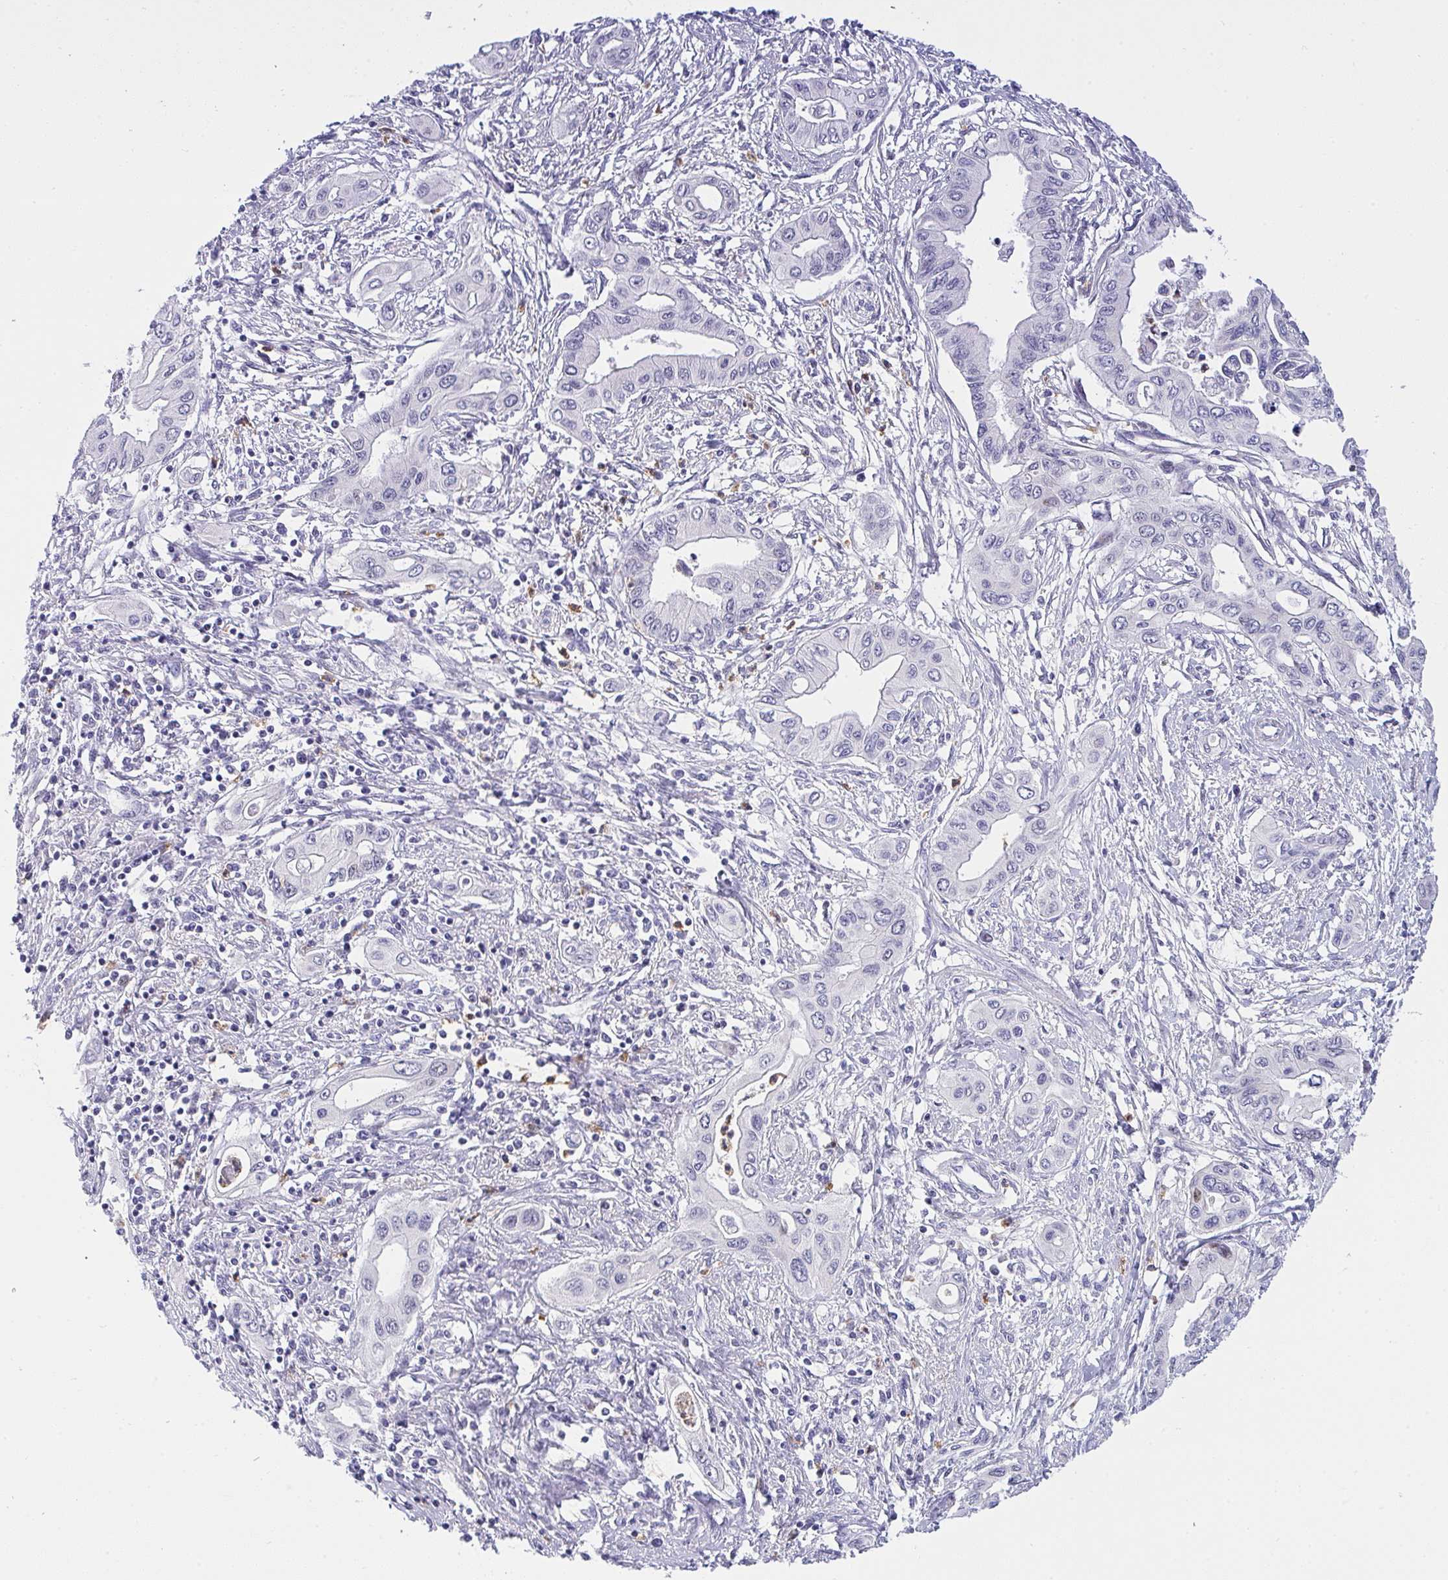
{"staining": {"intensity": "negative", "quantity": "none", "location": "none"}, "tissue": "pancreatic cancer", "cell_type": "Tumor cells", "image_type": "cancer", "snomed": [{"axis": "morphology", "description": "Adenocarcinoma, NOS"}, {"axis": "topography", "description": "Pancreas"}], "caption": "Pancreatic cancer (adenocarcinoma) stained for a protein using immunohistochemistry exhibits no expression tumor cells.", "gene": "ZNF554", "patient": {"sex": "female", "age": 62}}